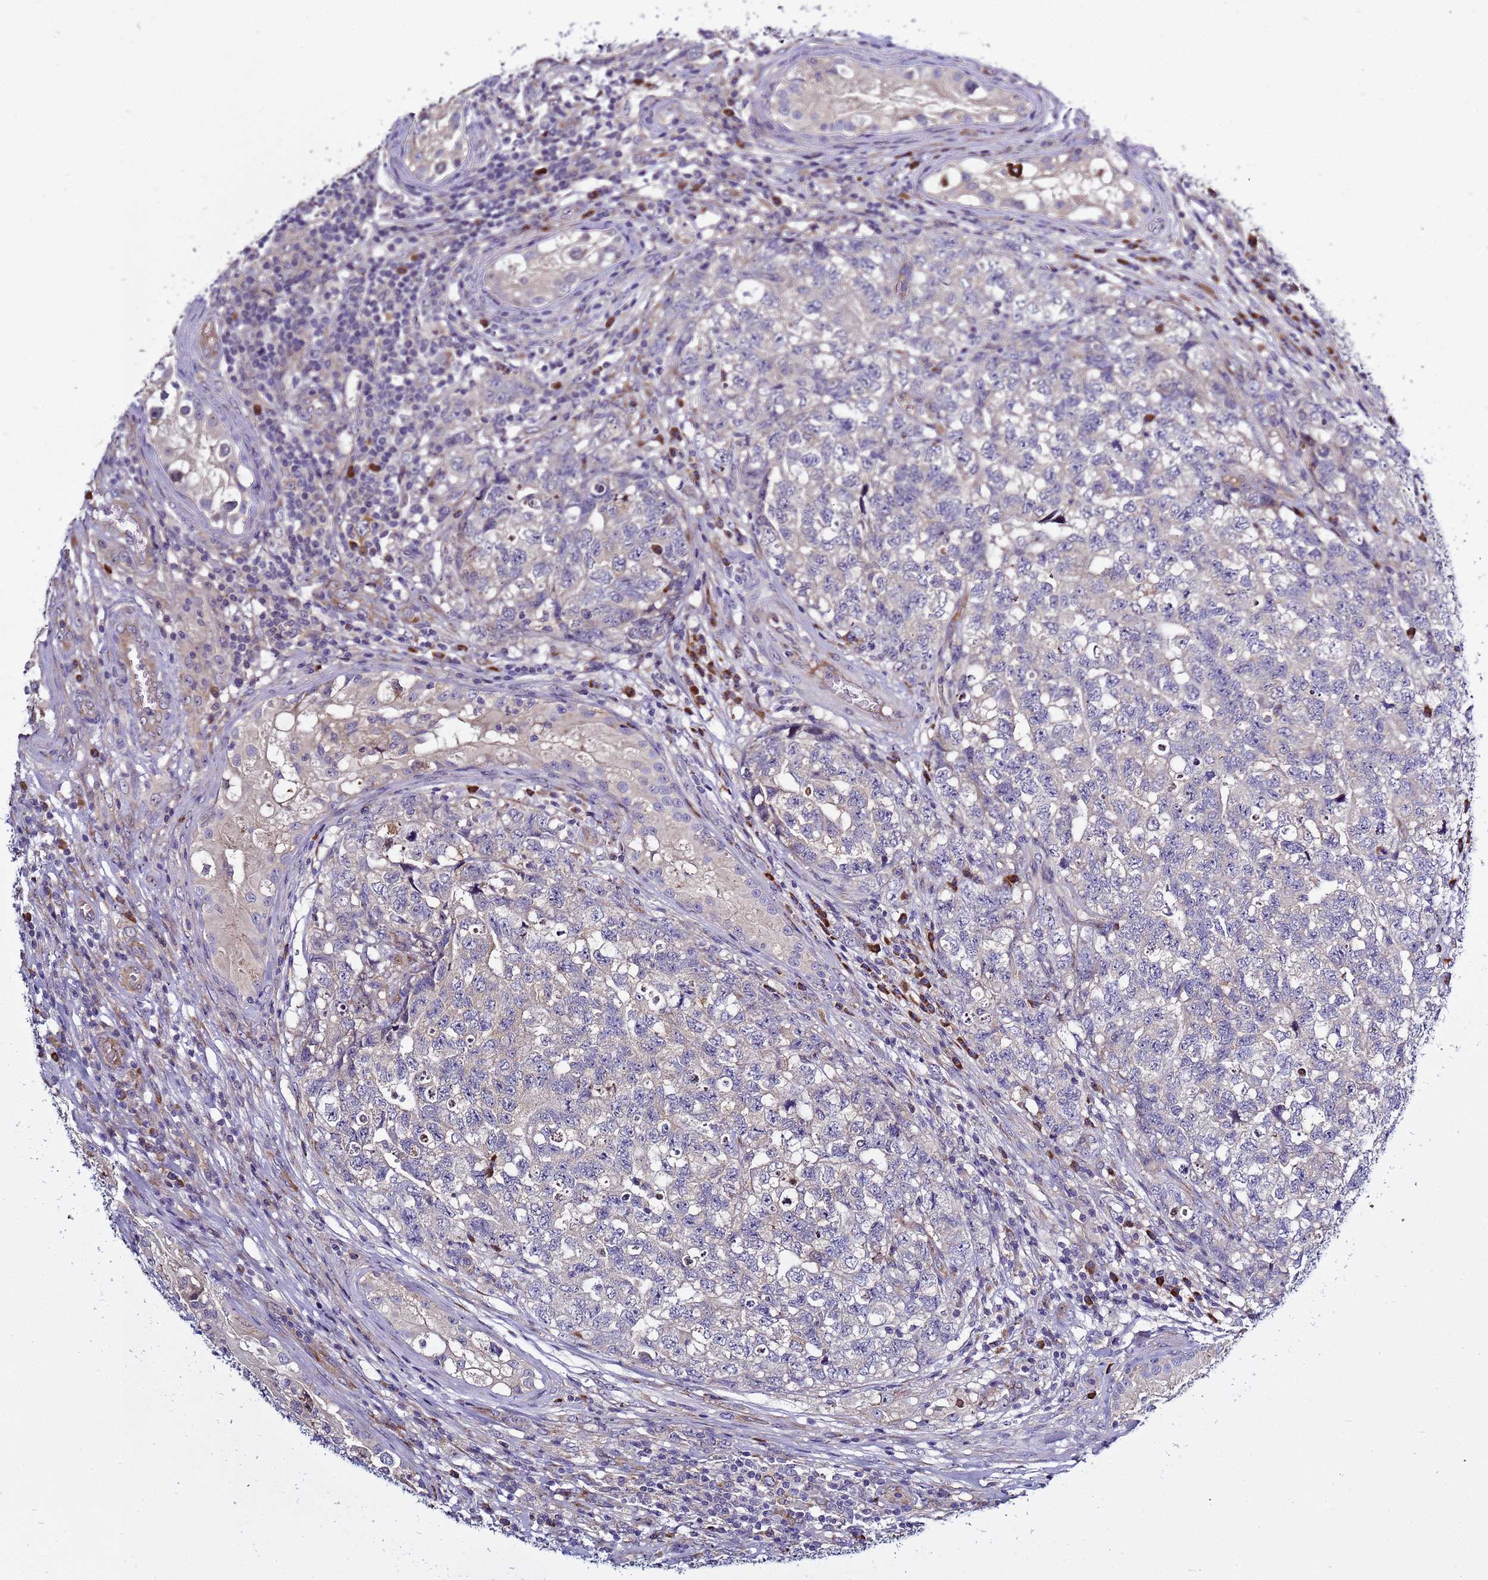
{"staining": {"intensity": "negative", "quantity": "none", "location": "none"}, "tissue": "testis cancer", "cell_type": "Tumor cells", "image_type": "cancer", "snomed": [{"axis": "morphology", "description": "Carcinoma, Embryonal, NOS"}, {"axis": "topography", "description": "Testis"}], "caption": "A high-resolution micrograph shows IHC staining of testis cancer, which demonstrates no significant positivity in tumor cells.", "gene": "NOL8", "patient": {"sex": "male", "age": 31}}